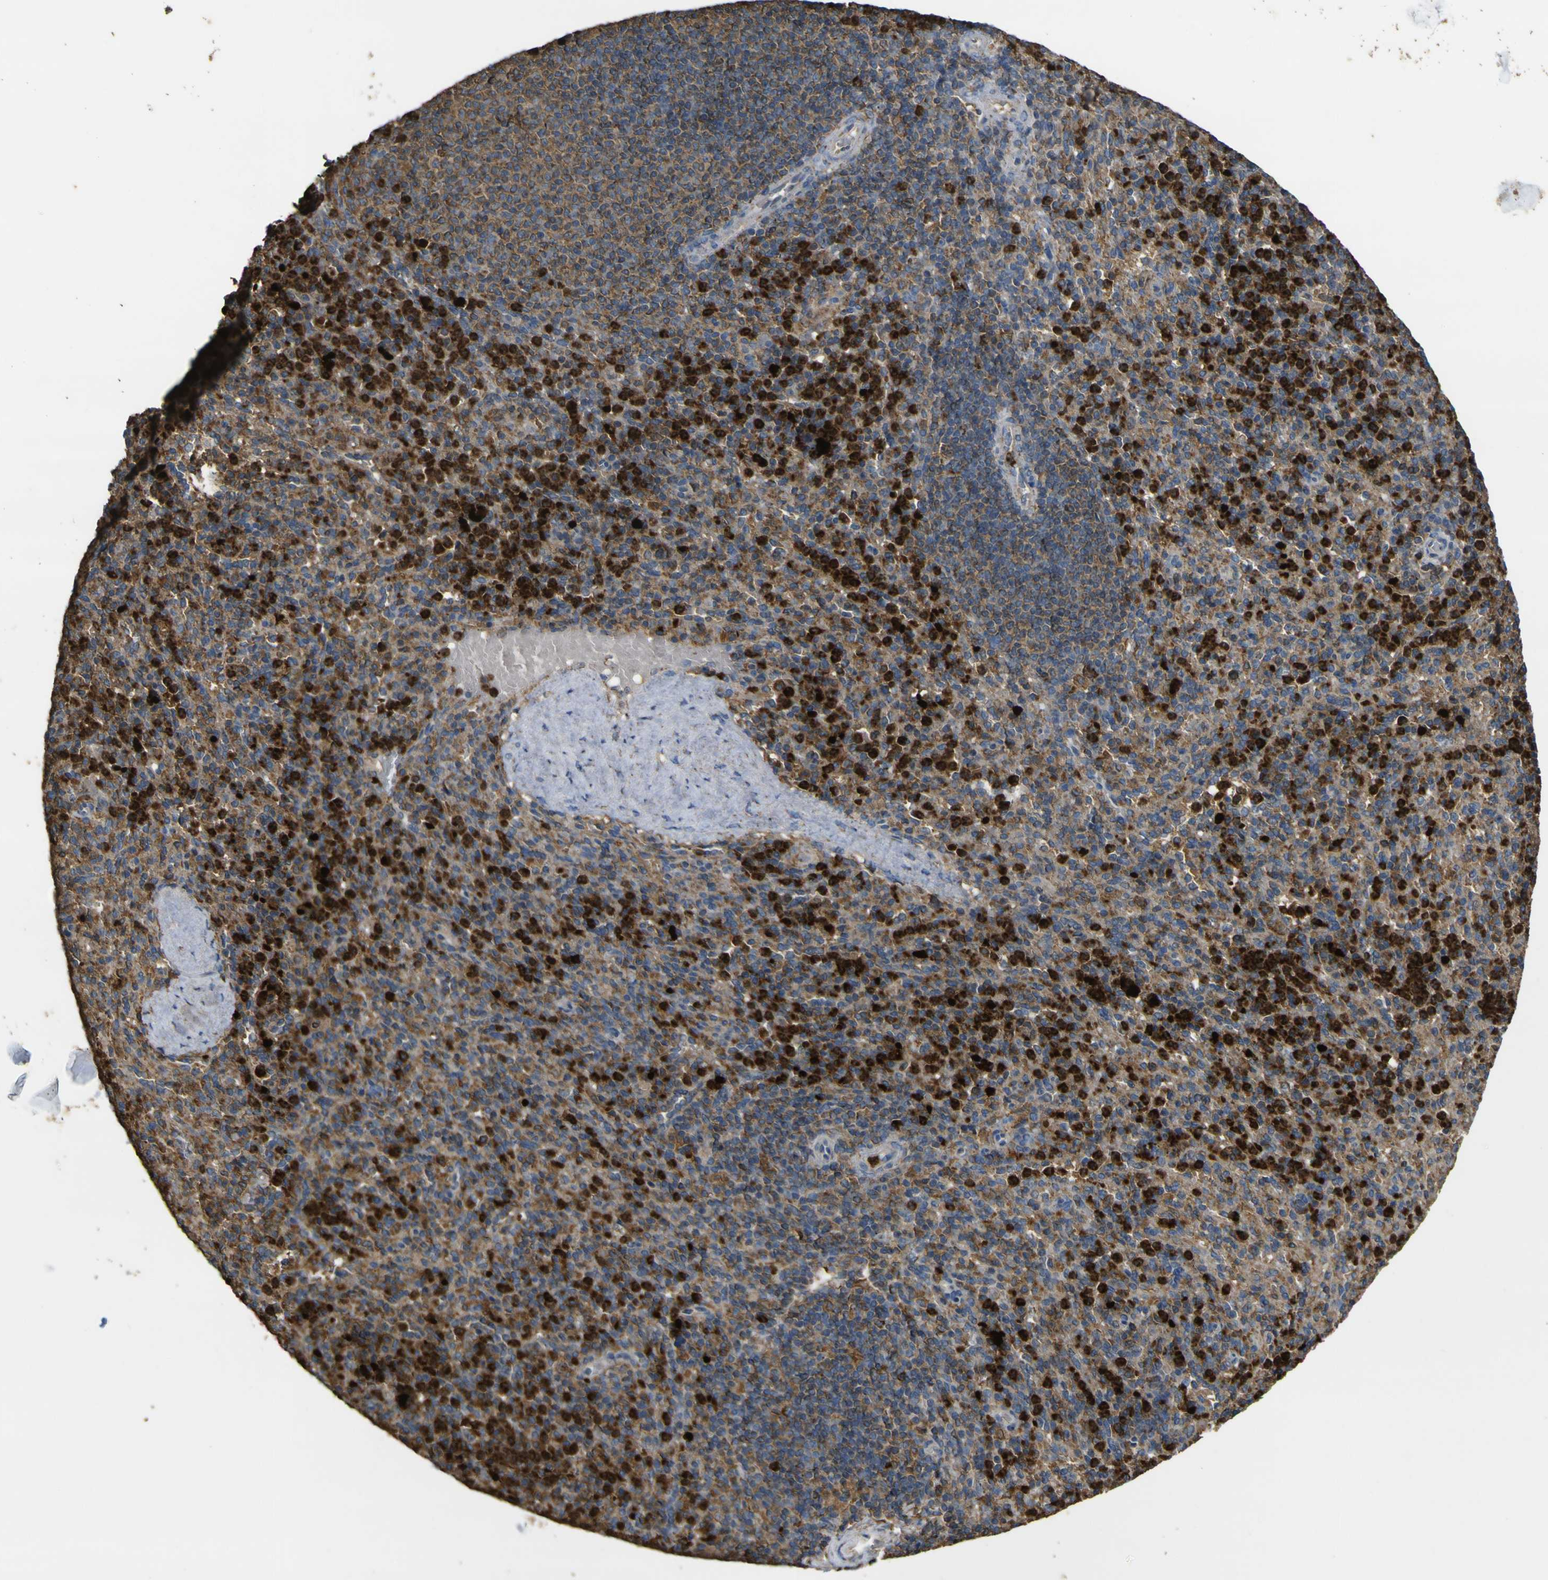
{"staining": {"intensity": "strong", "quantity": "25%-75%", "location": "cytoplasmic/membranous"}, "tissue": "spleen", "cell_type": "Cells in red pulp", "image_type": "normal", "snomed": [{"axis": "morphology", "description": "Normal tissue, NOS"}, {"axis": "topography", "description": "Spleen"}], "caption": "Brown immunohistochemical staining in normal spleen reveals strong cytoplasmic/membranous positivity in about 25%-75% of cells in red pulp.", "gene": "ACSL3", "patient": {"sex": "male", "age": 36}}